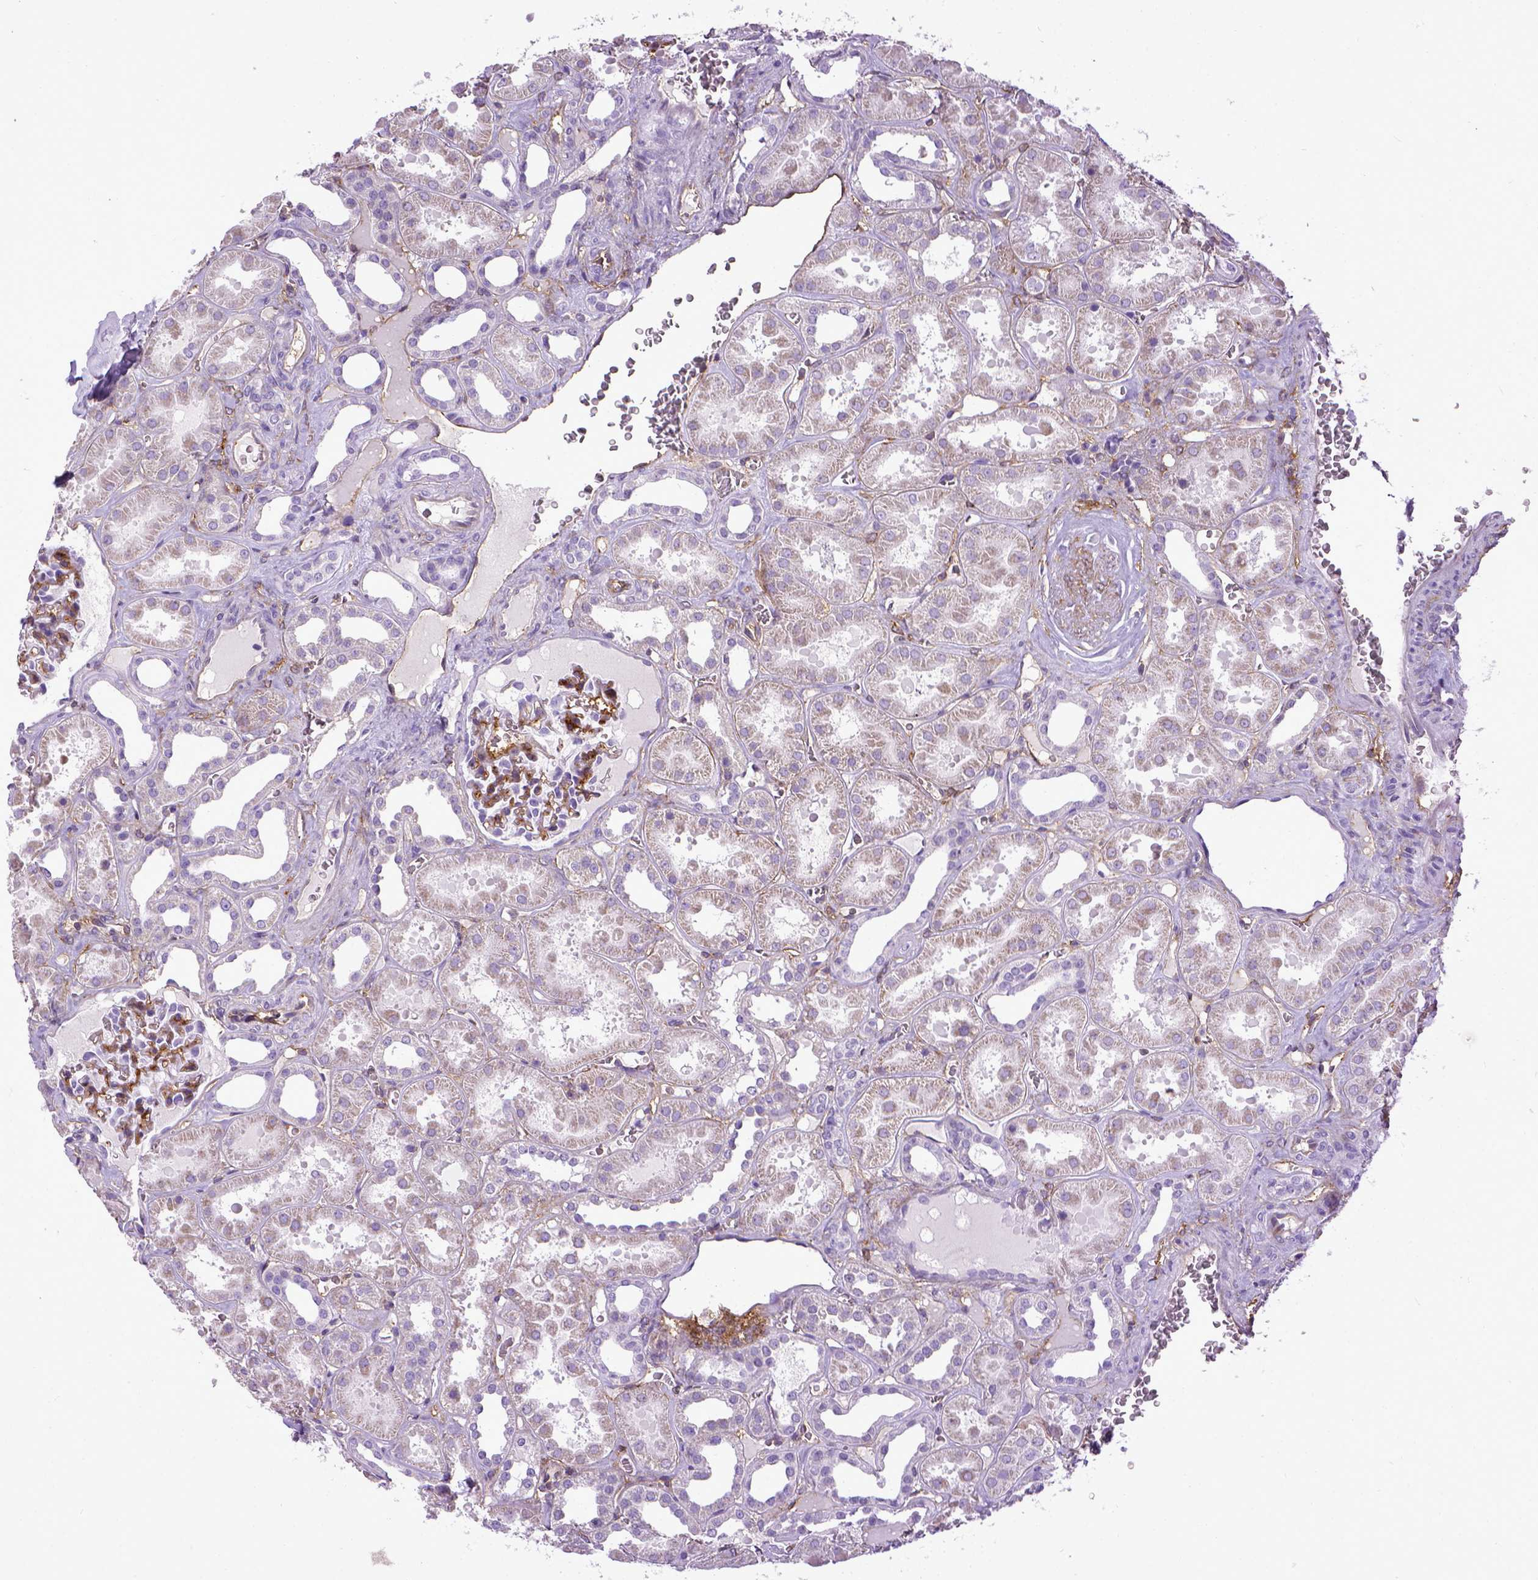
{"staining": {"intensity": "moderate", "quantity": "25%-75%", "location": "cytoplasmic/membranous"}, "tissue": "kidney", "cell_type": "Cells in glomeruli", "image_type": "normal", "snomed": [{"axis": "morphology", "description": "Normal tissue, NOS"}, {"axis": "topography", "description": "Kidney"}], "caption": "This is a histology image of IHC staining of normal kidney, which shows moderate expression in the cytoplasmic/membranous of cells in glomeruli.", "gene": "ENG", "patient": {"sex": "female", "age": 41}}